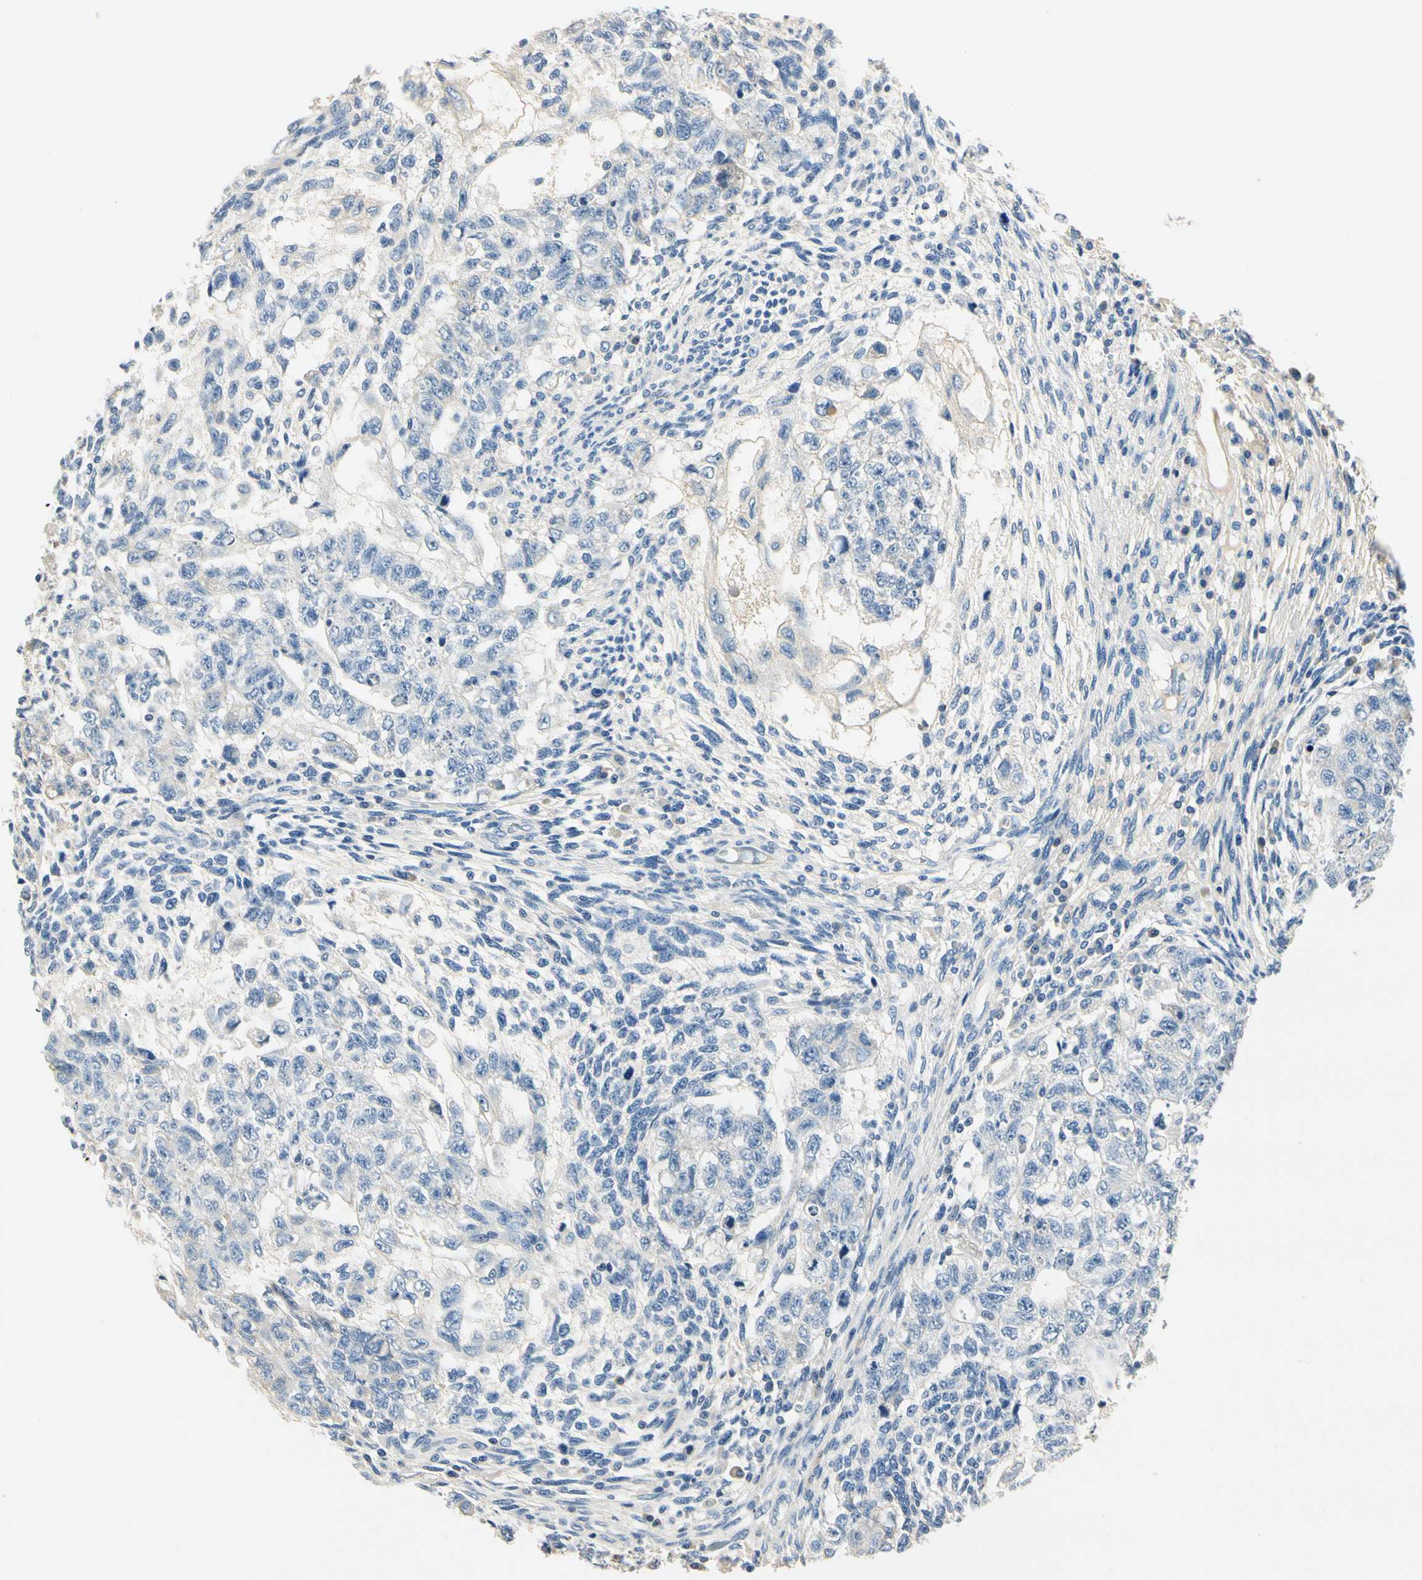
{"staining": {"intensity": "negative", "quantity": "none", "location": "none"}, "tissue": "testis cancer", "cell_type": "Tumor cells", "image_type": "cancer", "snomed": [{"axis": "morphology", "description": "Normal tissue, NOS"}, {"axis": "morphology", "description": "Carcinoma, Embryonal, NOS"}, {"axis": "topography", "description": "Testis"}], "caption": "Image shows no significant protein expression in tumor cells of embryonal carcinoma (testis).", "gene": "TGFBR3", "patient": {"sex": "male", "age": 36}}